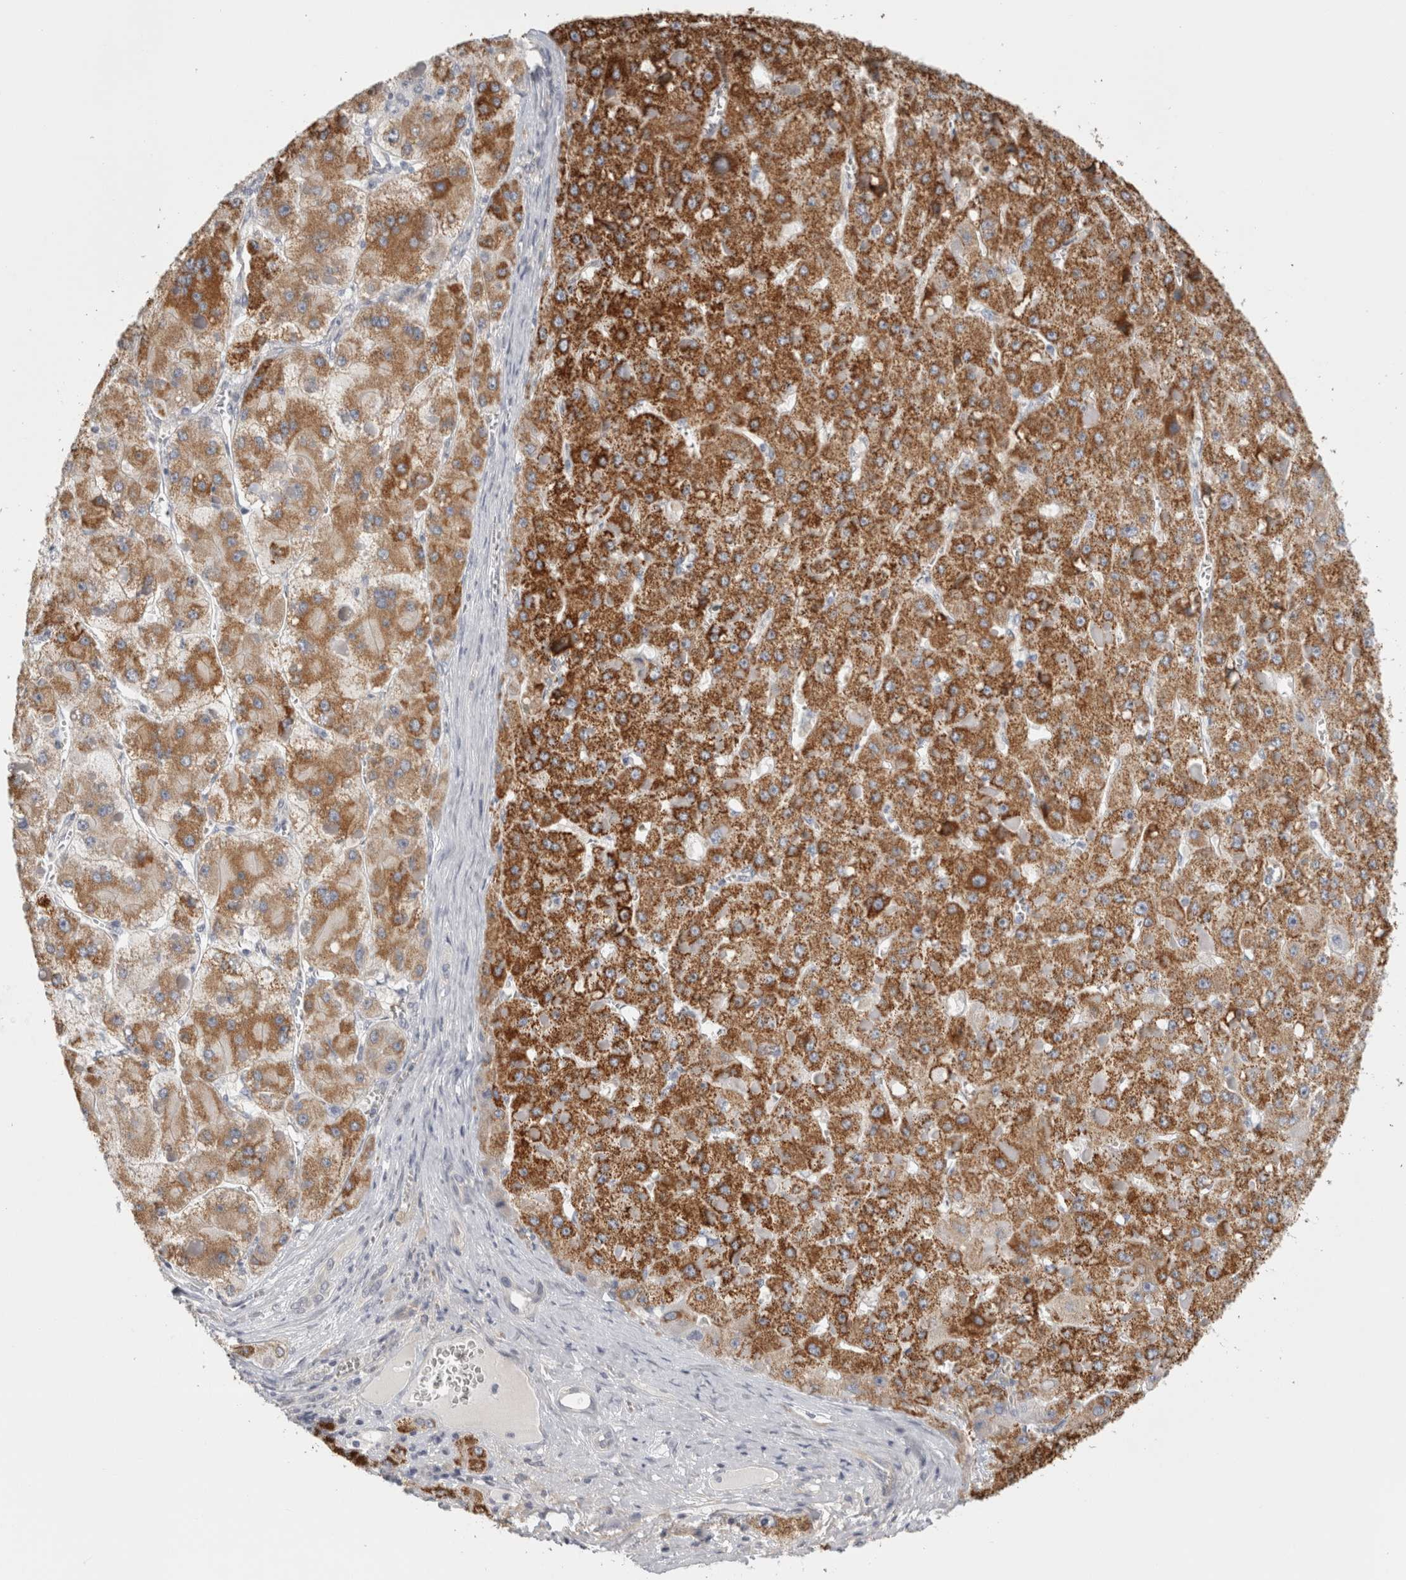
{"staining": {"intensity": "strong", "quantity": ">75%", "location": "cytoplasmic/membranous"}, "tissue": "liver cancer", "cell_type": "Tumor cells", "image_type": "cancer", "snomed": [{"axis": "morphology", "description": "Carcinoma, Hepatocellular, NOS"}, {"axis": "topography", "description": "Liver"}], "caption": "Immunohistochemistry (IHC) image of liver cancer (hepatocellular carcinoma) stained for a protein (brown), which exhibits high levels of strong cytoplasmic/membranous staining in approximately >75% of tumor cells.", "gene": "FBLIM1", "patient": {"sex": "female", "age": 73}}